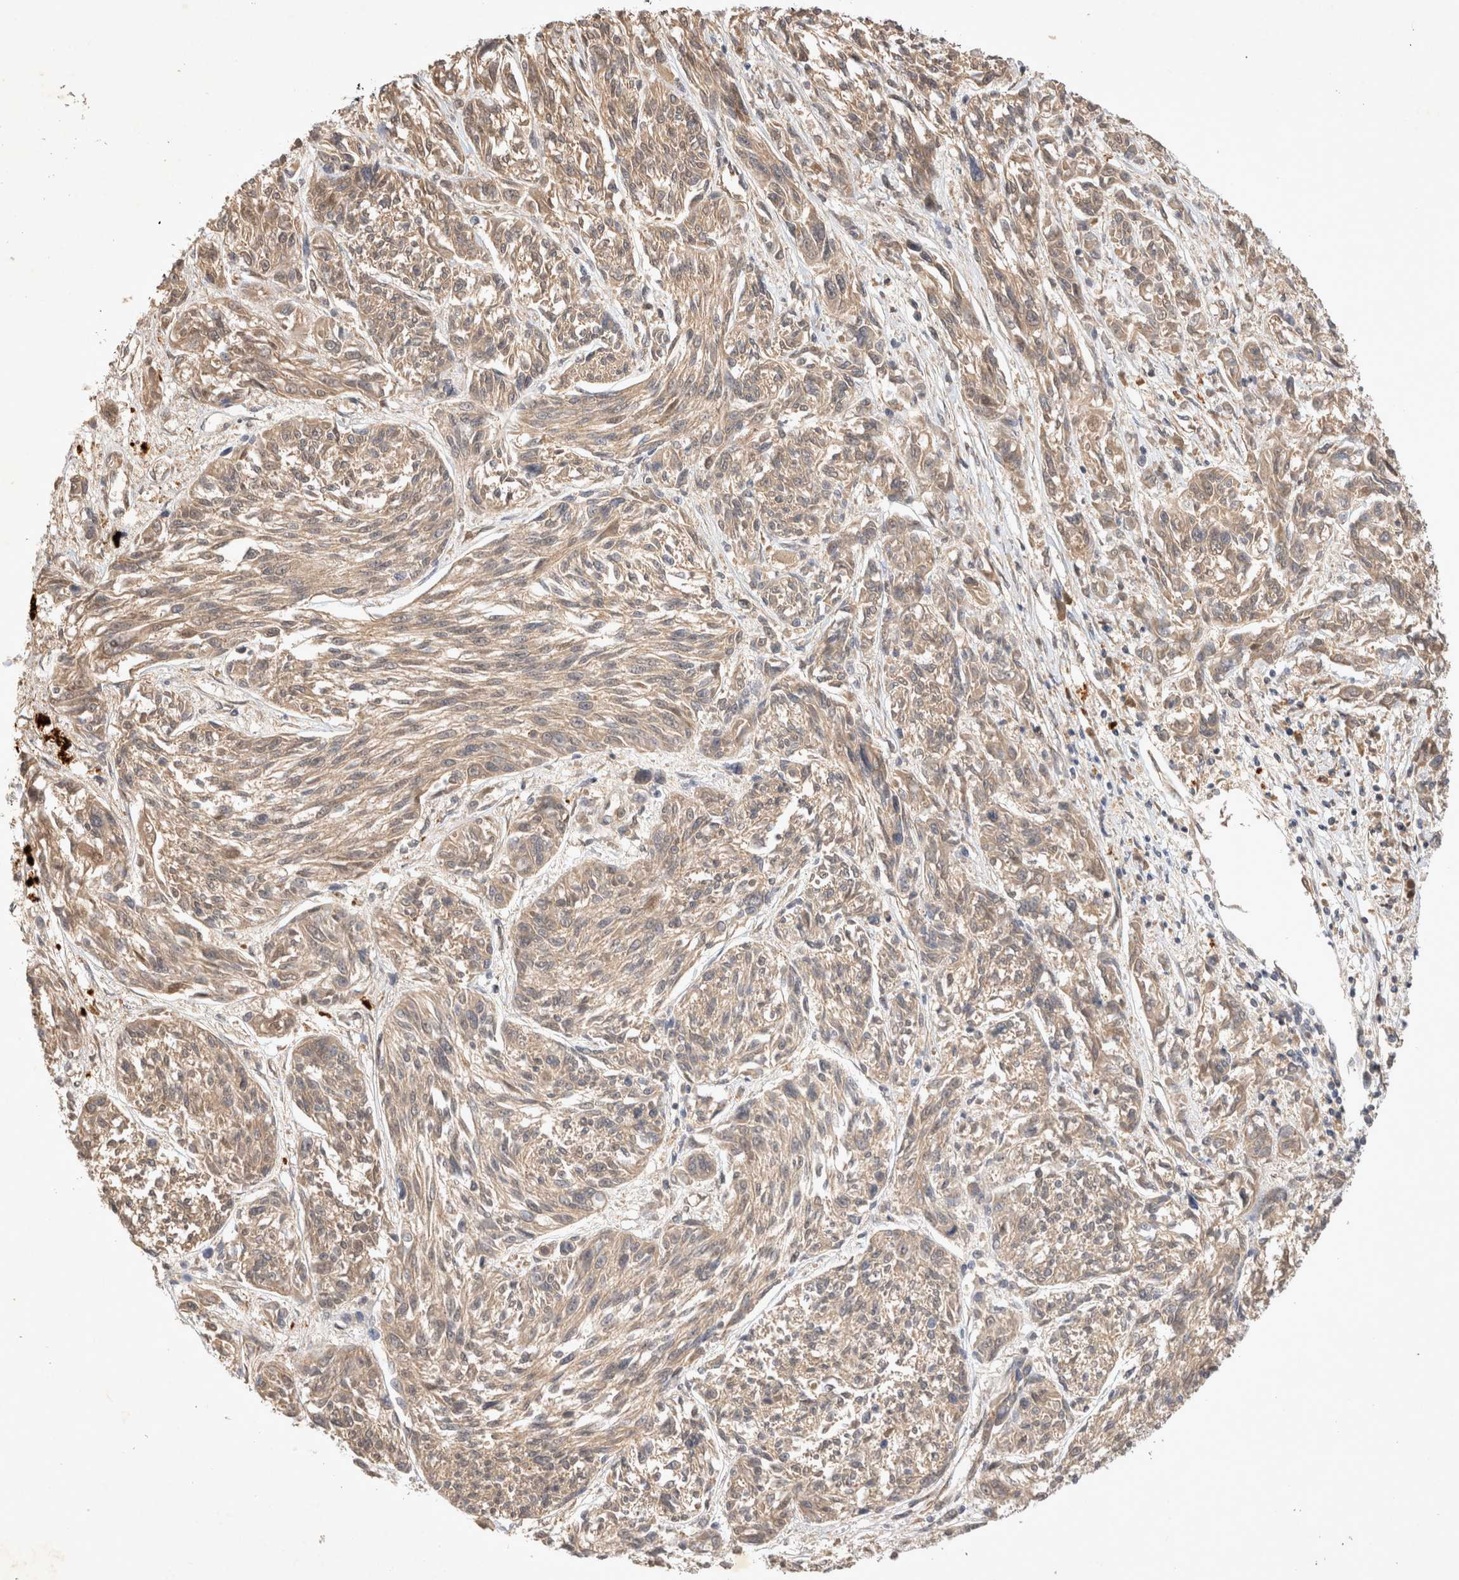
{"staining": {"intensity": "weak", "quantity": ">75%", "location": "cytoplasmic/membranous"}, "tissue": "melanoma", "cell_type": "Tumor cells", "image_type": "cancer", "snomed": [{"axis": "morphology", "description": "Malignant melanoma, NOS"}, {"axis": "topography", "description": "Skin"}], "caption": "IHC histopathology image of neoplastic tissue: human malignant melanoma stained using immunohistochemistry shows low levels of weak protein expression localized specifically in the cytoplasmic/membranous of tumor cells, appearing as a cytoplasmic/membranous brown color.", "gene": "YES1", "patient": {"sex": "male", "age": 53}}